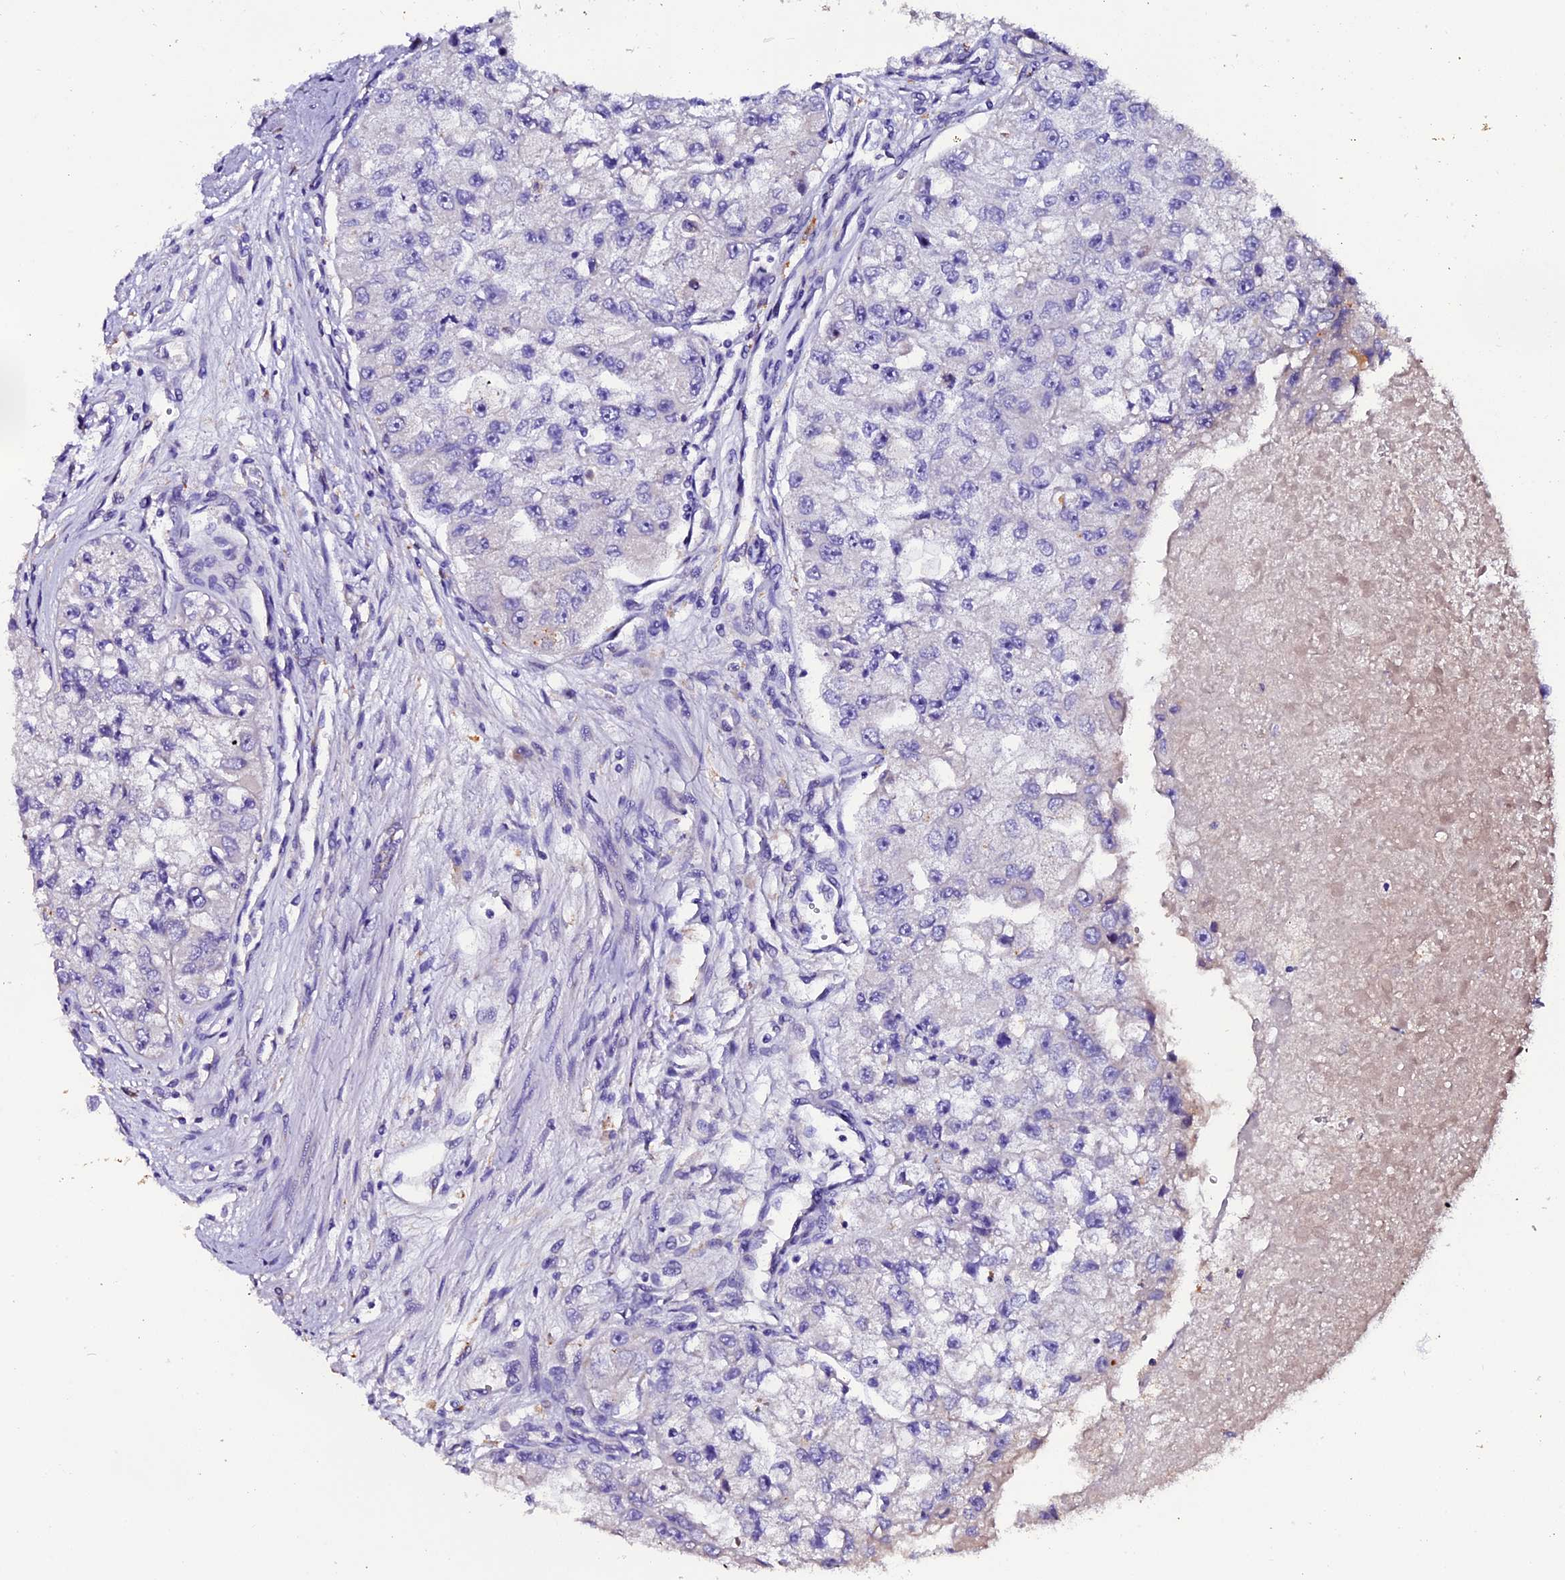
{"staining": {"intensity": "negative", "quantity": "none", "location": "none"}, "tissue": "renal cancer", "cell_type": "Tumor cells", "image_type": "cancer", "snomed": [{"axis": "morphology", "description": "Adenocarcinoma, NOS"}, {"axis": "topography", "description": "Kidney"}], "caption": "The micrograph displays no significant positivity in tumor cells of renal adenocarcinoma.", "gene": "CLN5", "patient": {"sex": "male", "age": 63}}